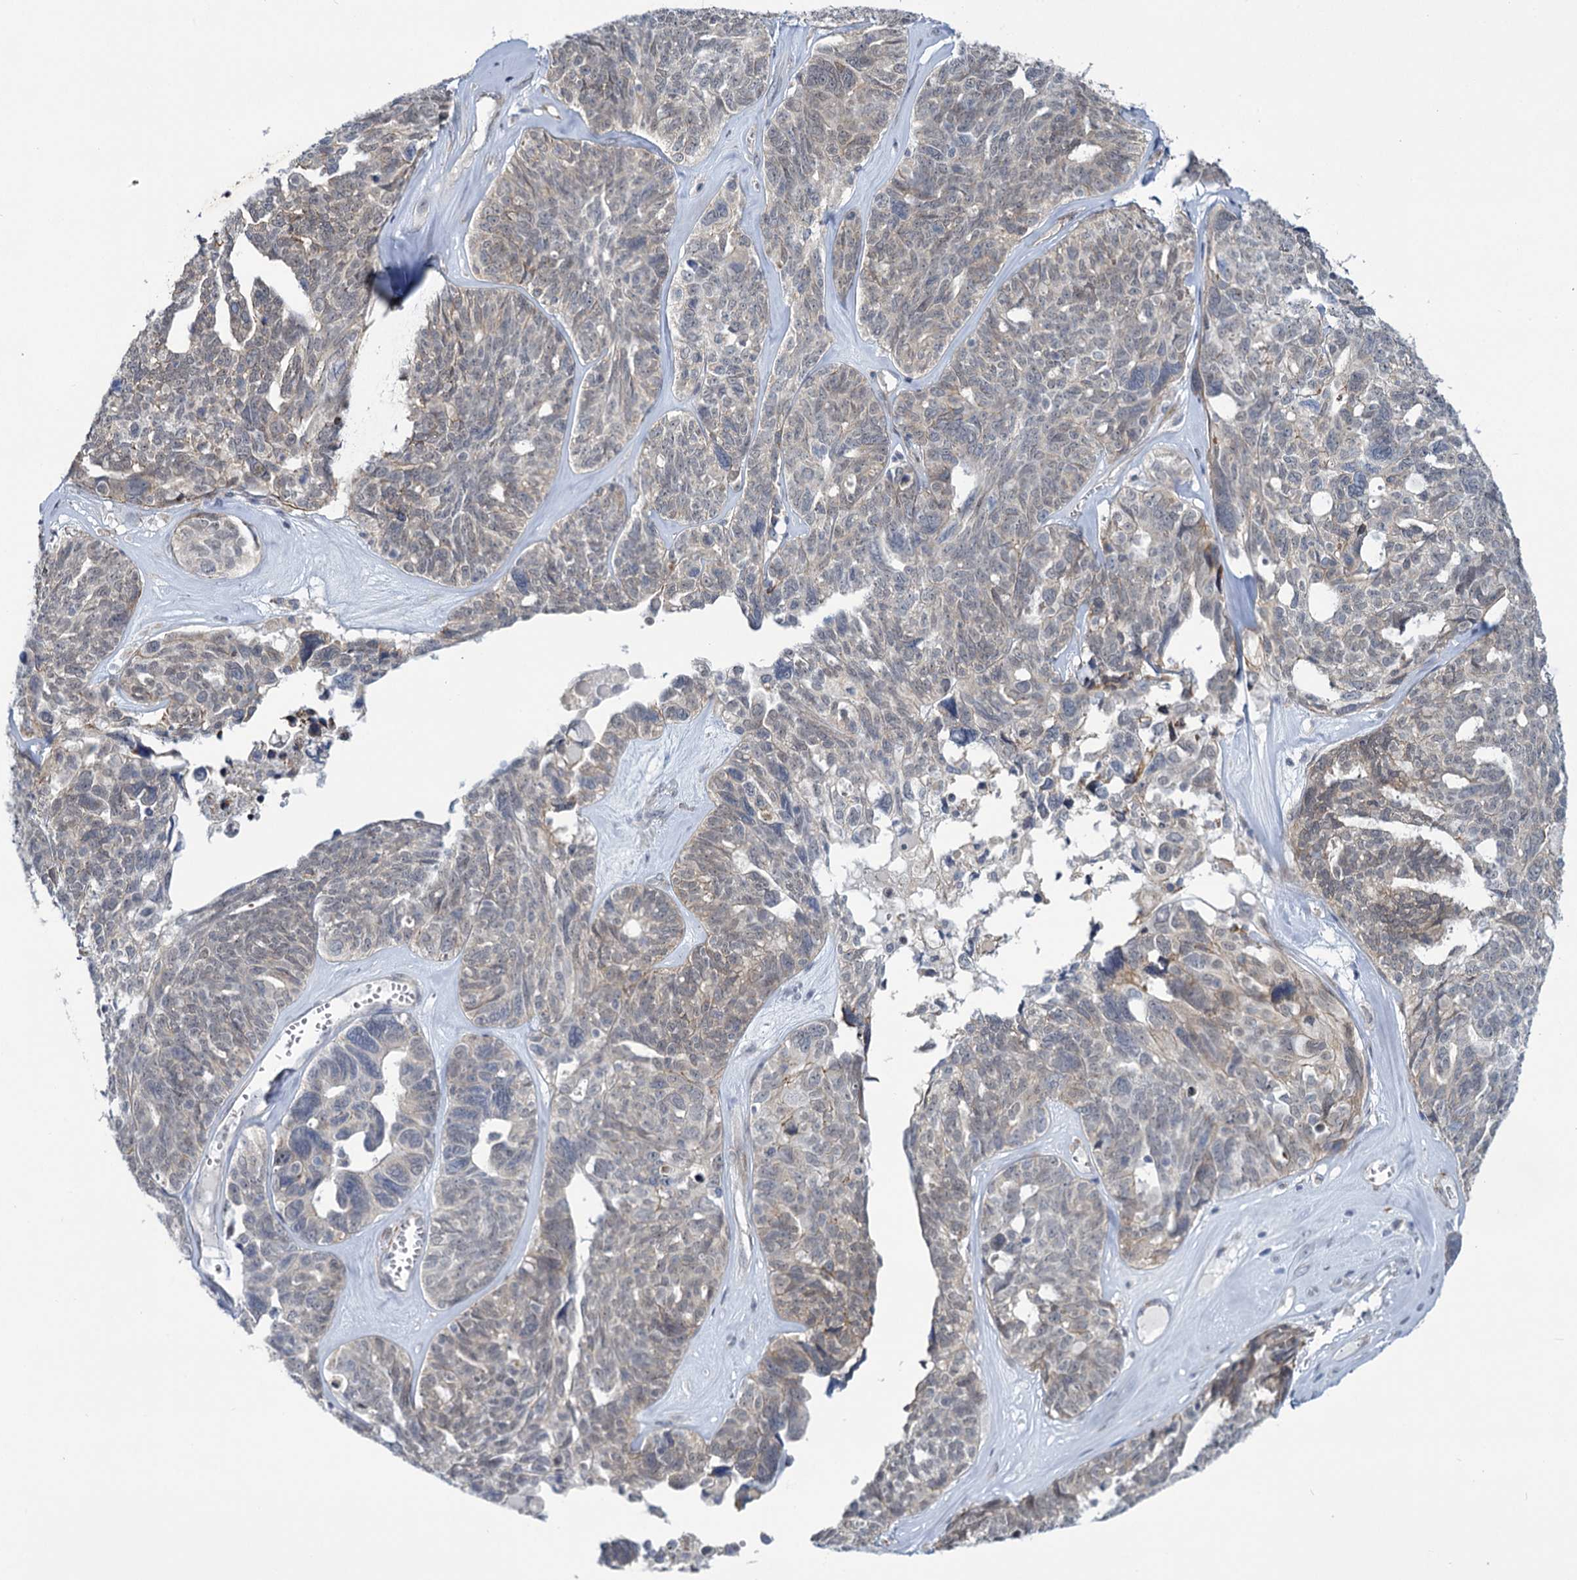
{"staining": {"intensity": "weak", "quantity": "25%-75%", "location": "cytoplasmic/membranous"}, "tissue": "ovarian cancer", "cell_type": "Tumor cells", "image_type": "cancer", "snomed": [{"axis": "morphology", "description": "Cystadenocarcinoma, serous, NOS"}, {"axis": "topography", "description": "Ovary"}], "caption": "A high-resolution photomicrograph shows immunohistochemistry (IHC) staining of ovarian cancer (serous cystadenocarcinoma), which demonstrates weak cytoplasmic/membranous staining in approximately 25%-75% of tumor cells.", "gene": "MBLAC2", "patient": {"sex": "female", "age": 79}}